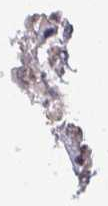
{"staining": {"intensity": "moderate", "quantity": "25%-75%", "location": "nuclear"}, "tissue": "prostate cancer", "cell_type": "Tumor cells", "image_type": "cancer", "snomed": [{"axis": "morphology", "description": "Adenocarcinoma, High grade"}, {"axis": "topography", "description": "Prostate"}], "caption": "High-grade adenocarcinoma (prostate) was stained to show a protein in brown. There is medium levels of moderate nuclear expression in approximately 25%-75% of tumor cells.", "gene": "SIK3", "patient": {"sex": "male", "age": 71}}